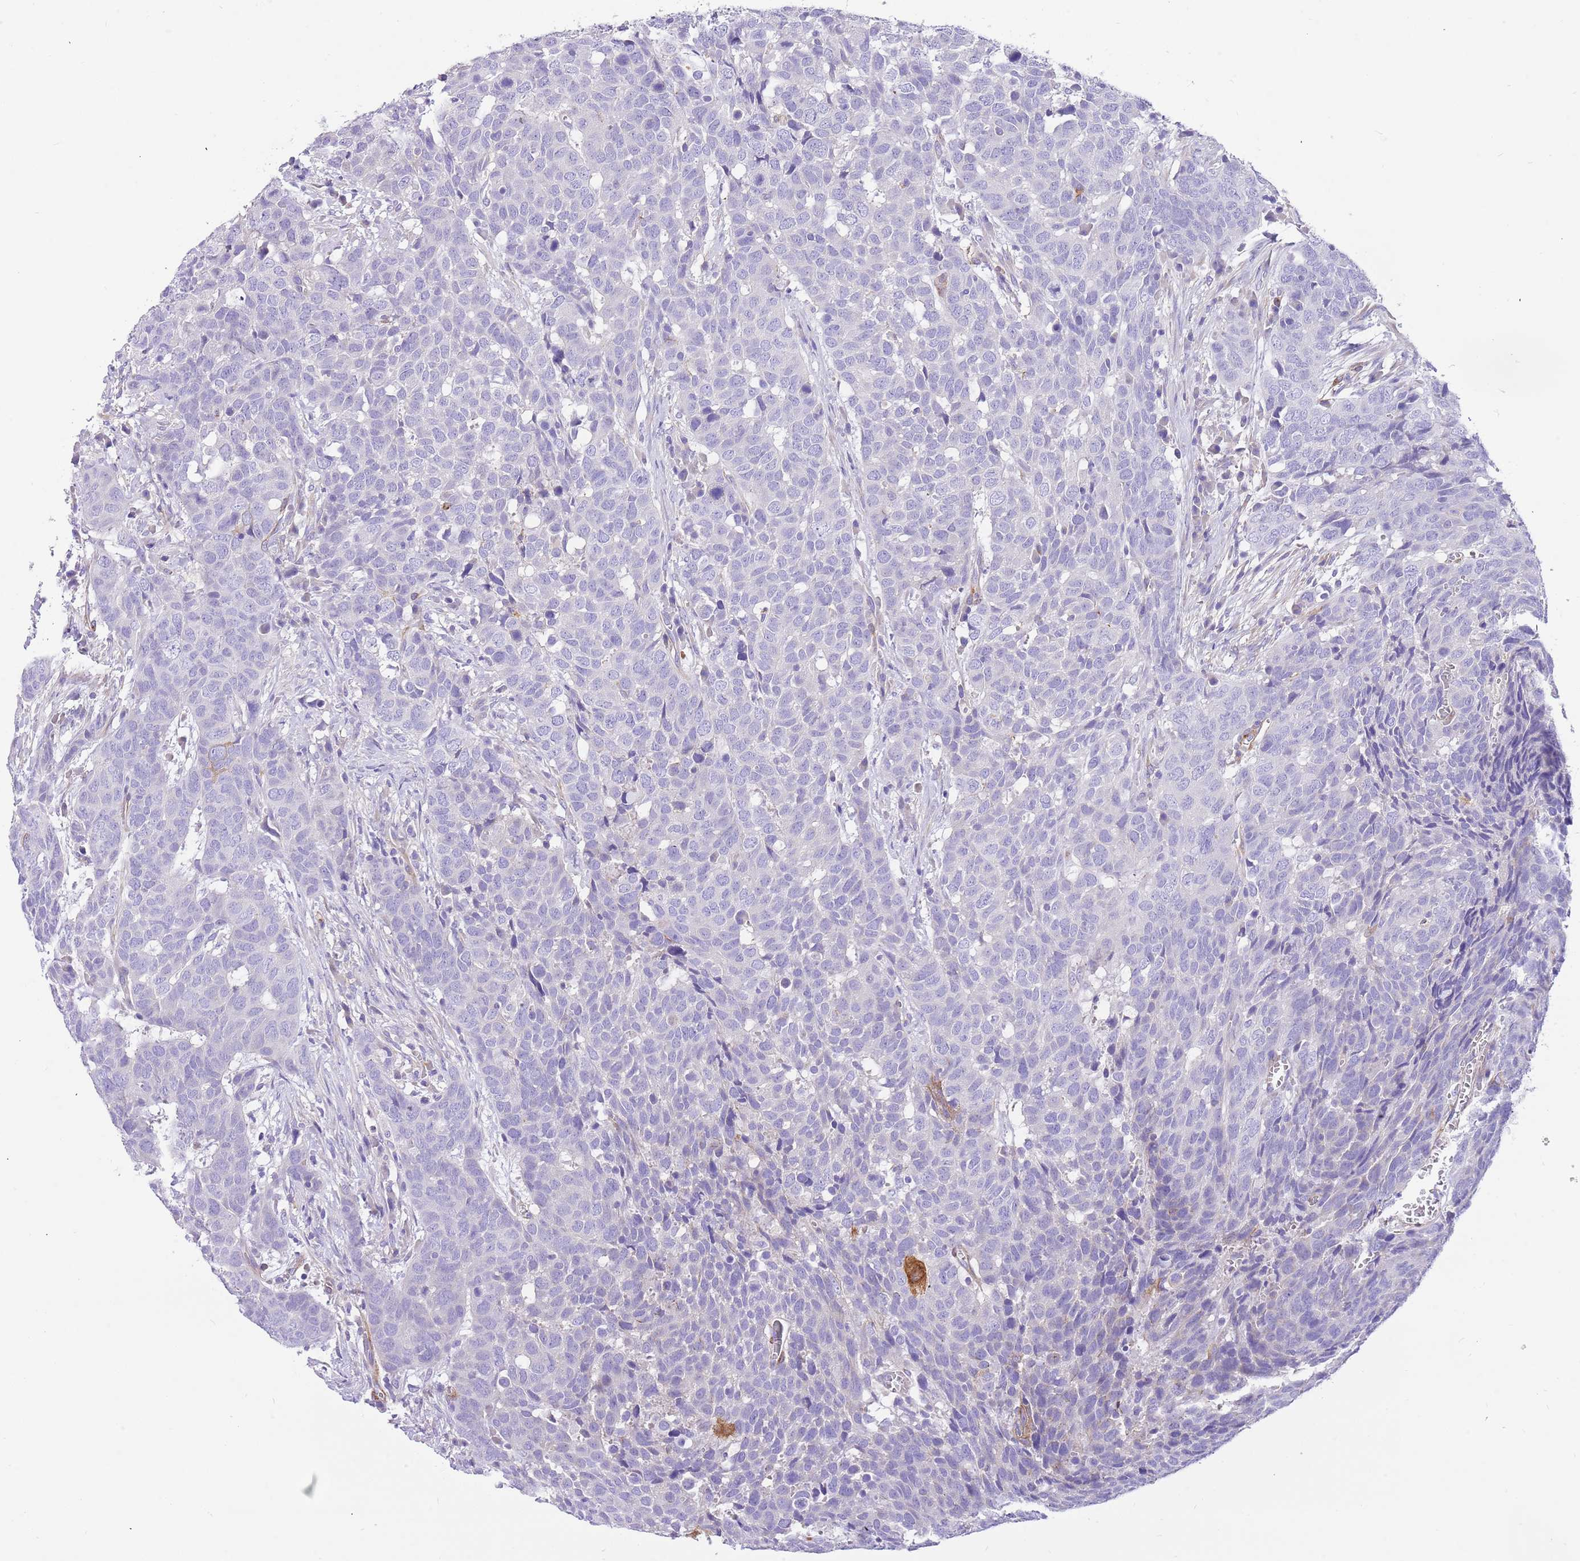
{"staining": {"intensity": "negative", "quantity": "none", "location": "none"}, "tissue": "head and neck cancer", "cell_type": "Tumor cells", "image_type": "cancer", "snomed": [{"axis": "morphology", "description": "Squamous cell carcinoma, NOS"}, {"axis": "topography", "description": "Head-Neck"}], "caption": "Immunohistochemical staining of head and neck cancer exhibits no significant expression in tumor cells.", "gene": "SERINC3", "patient": {"sex": "male", "age": 66}}